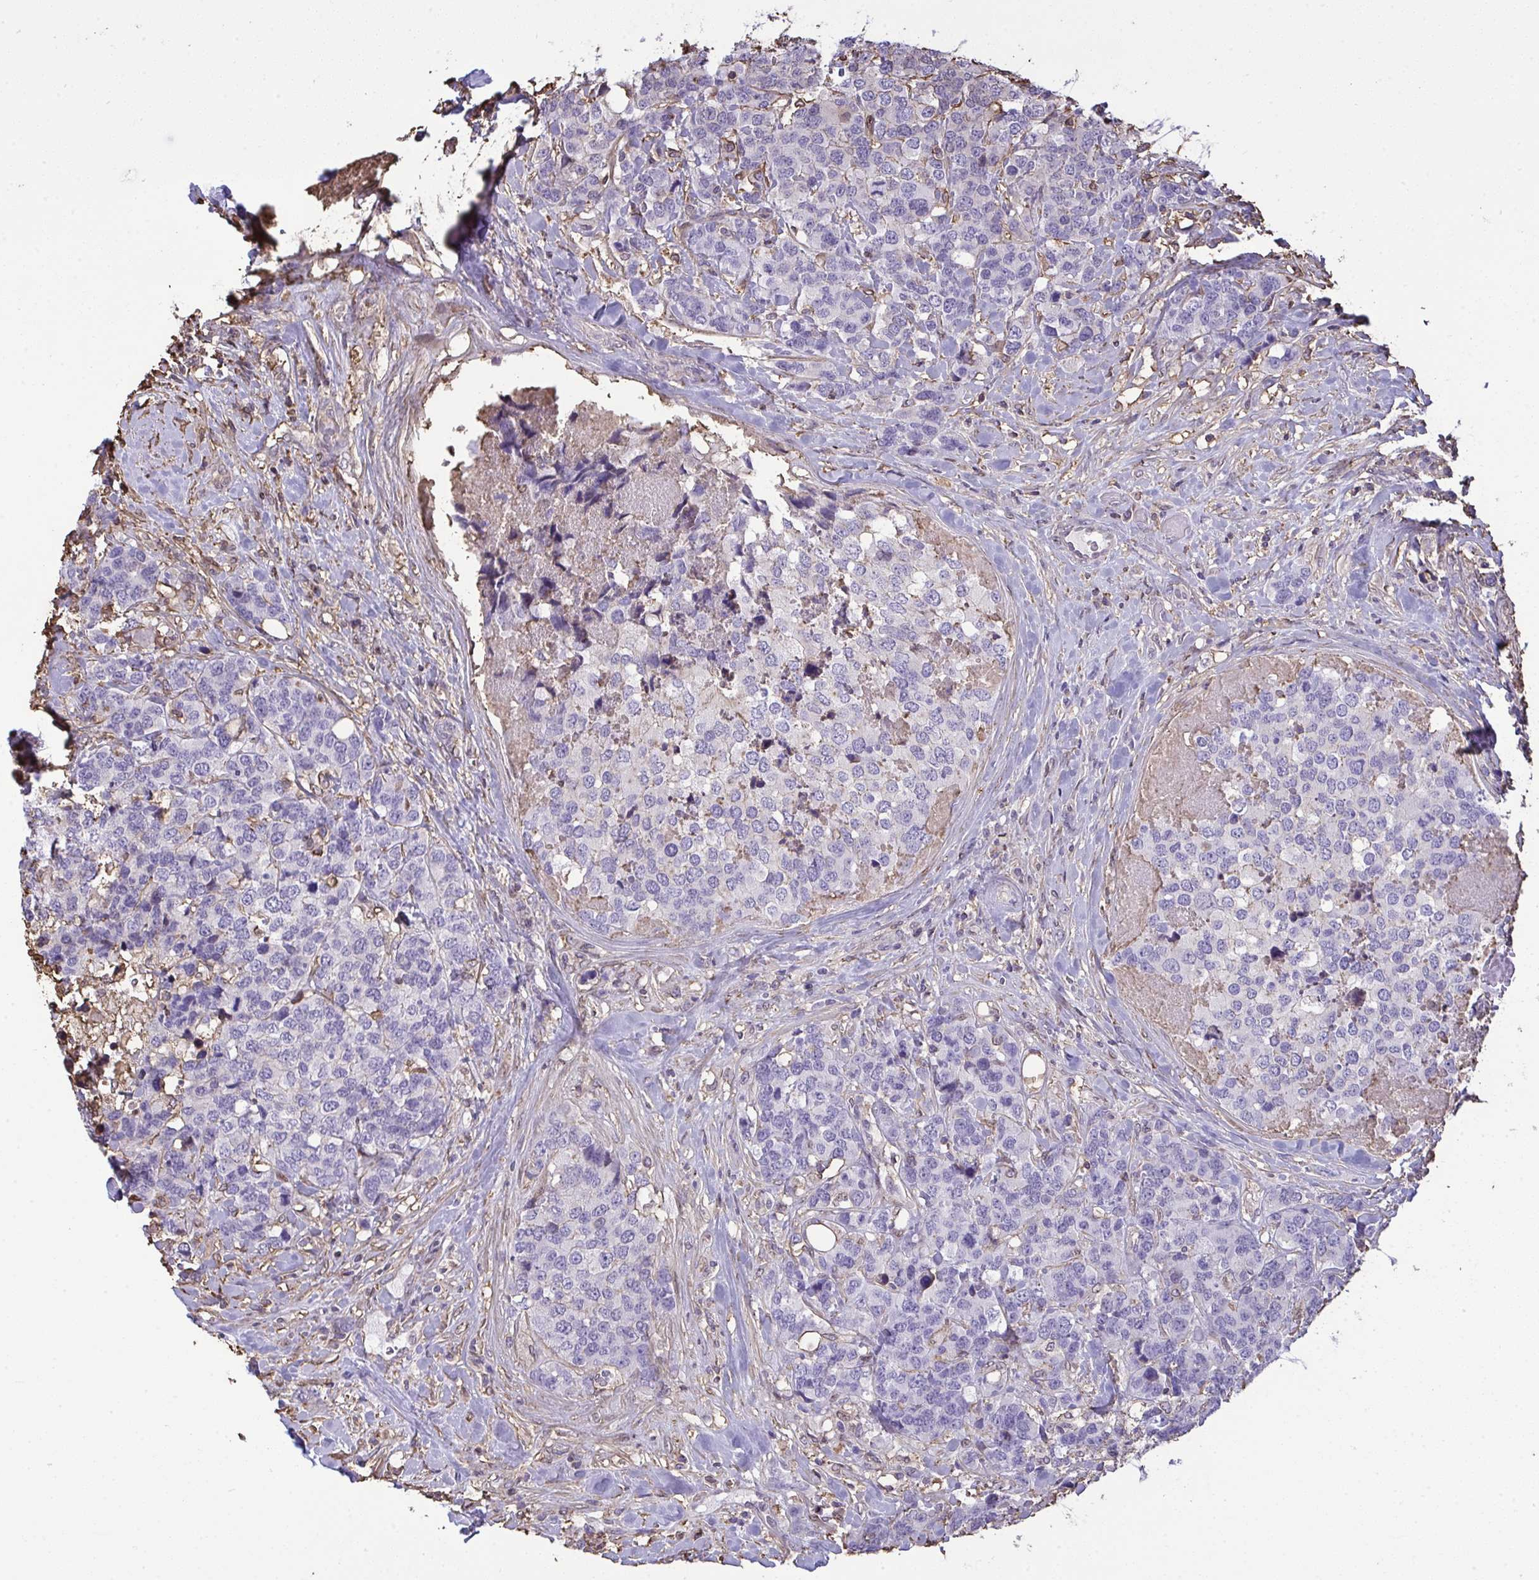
{"staining": {"intensity": "negative", "quantity": "none", "location": "none"}, "tissue": "breast cancer", "cell_type": "Tumor cells", "image_type": "cancer", "snomed": [{"axis": "morphology", "description": "Lobular carcinoma"}, {"axis": "topography", "description": "Breast"}], "caption": "Tumor cells are negative for brown protein staining in breast lobular carcinoma.", "gene": "ANXA5", "patient": {"sex": "female", "age": 59}}